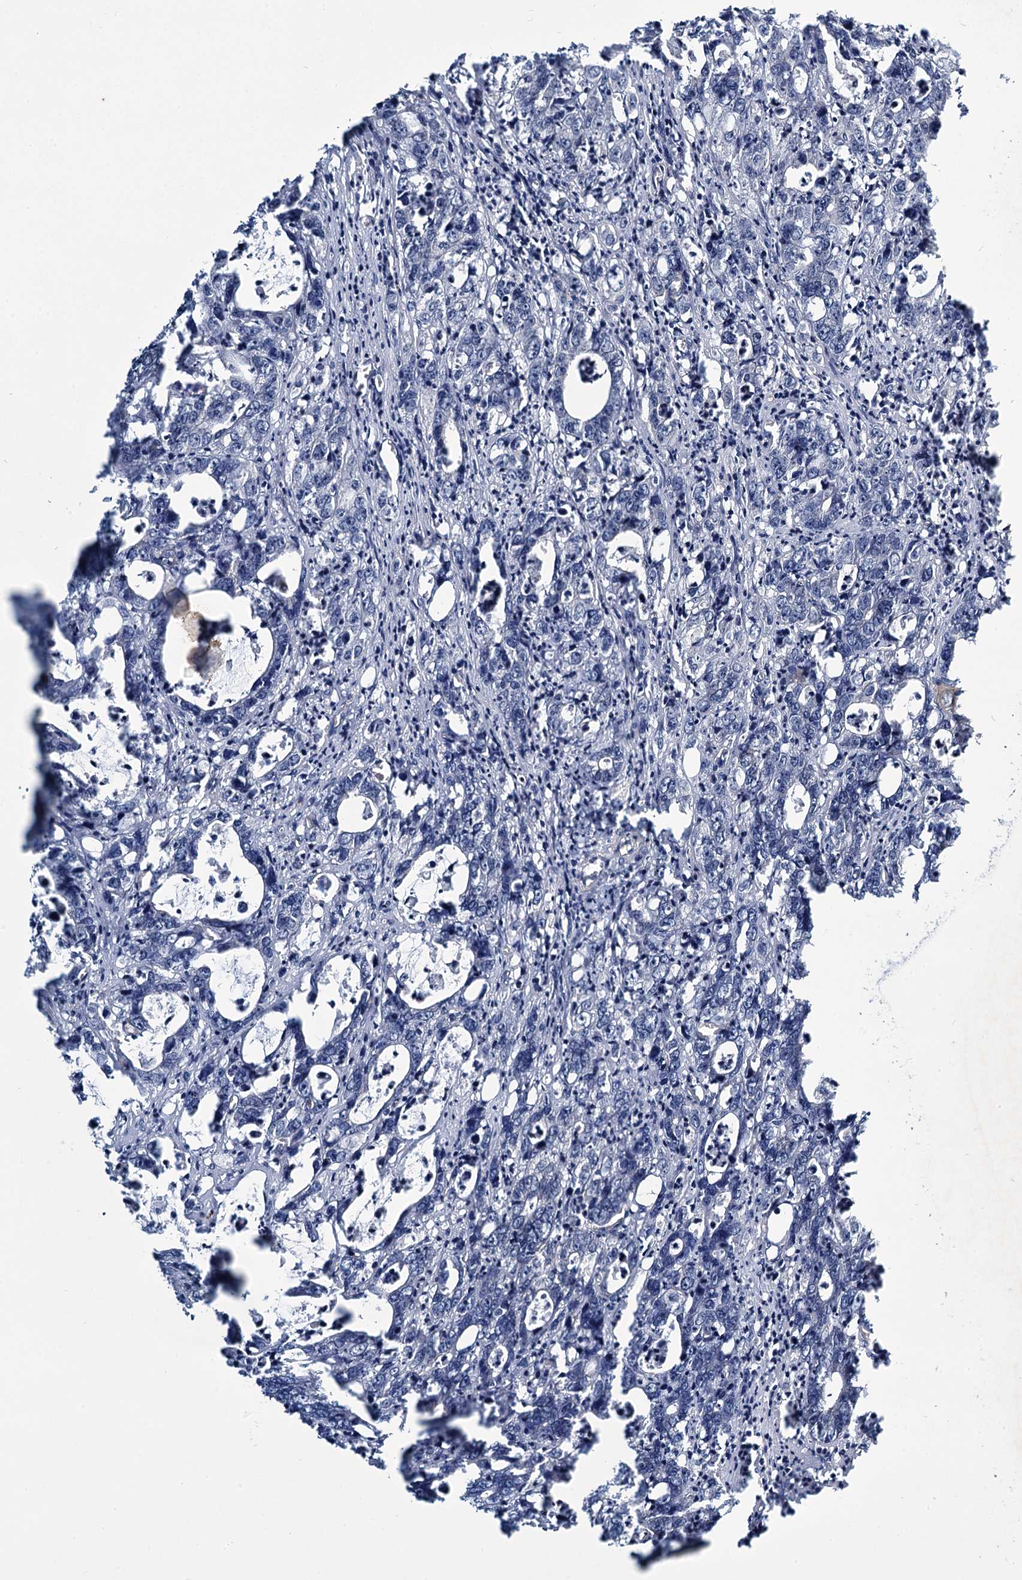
{"staining": {"intensity": "negative", "quantity": "none", "location": "none"}, "tissue": "colorectal cancer", "cell_type": "Tumor cells", "image_type": "cancer", "snomed": [{"axis": "morphology", "description": "Adenocarcinoma, NOS"}, {"axis": "topography", "description": "Colon"}], "caption": "IHC micrograph of neoplastic tissue: colorectal cancer (adenocarcinoma) stained with DAB (3,3'-diaminobenzidine) reveals no significant protein staining in tumor cells.", "gene": "ARHGAP42", "patient": {"sex": "female", "age": 75}}